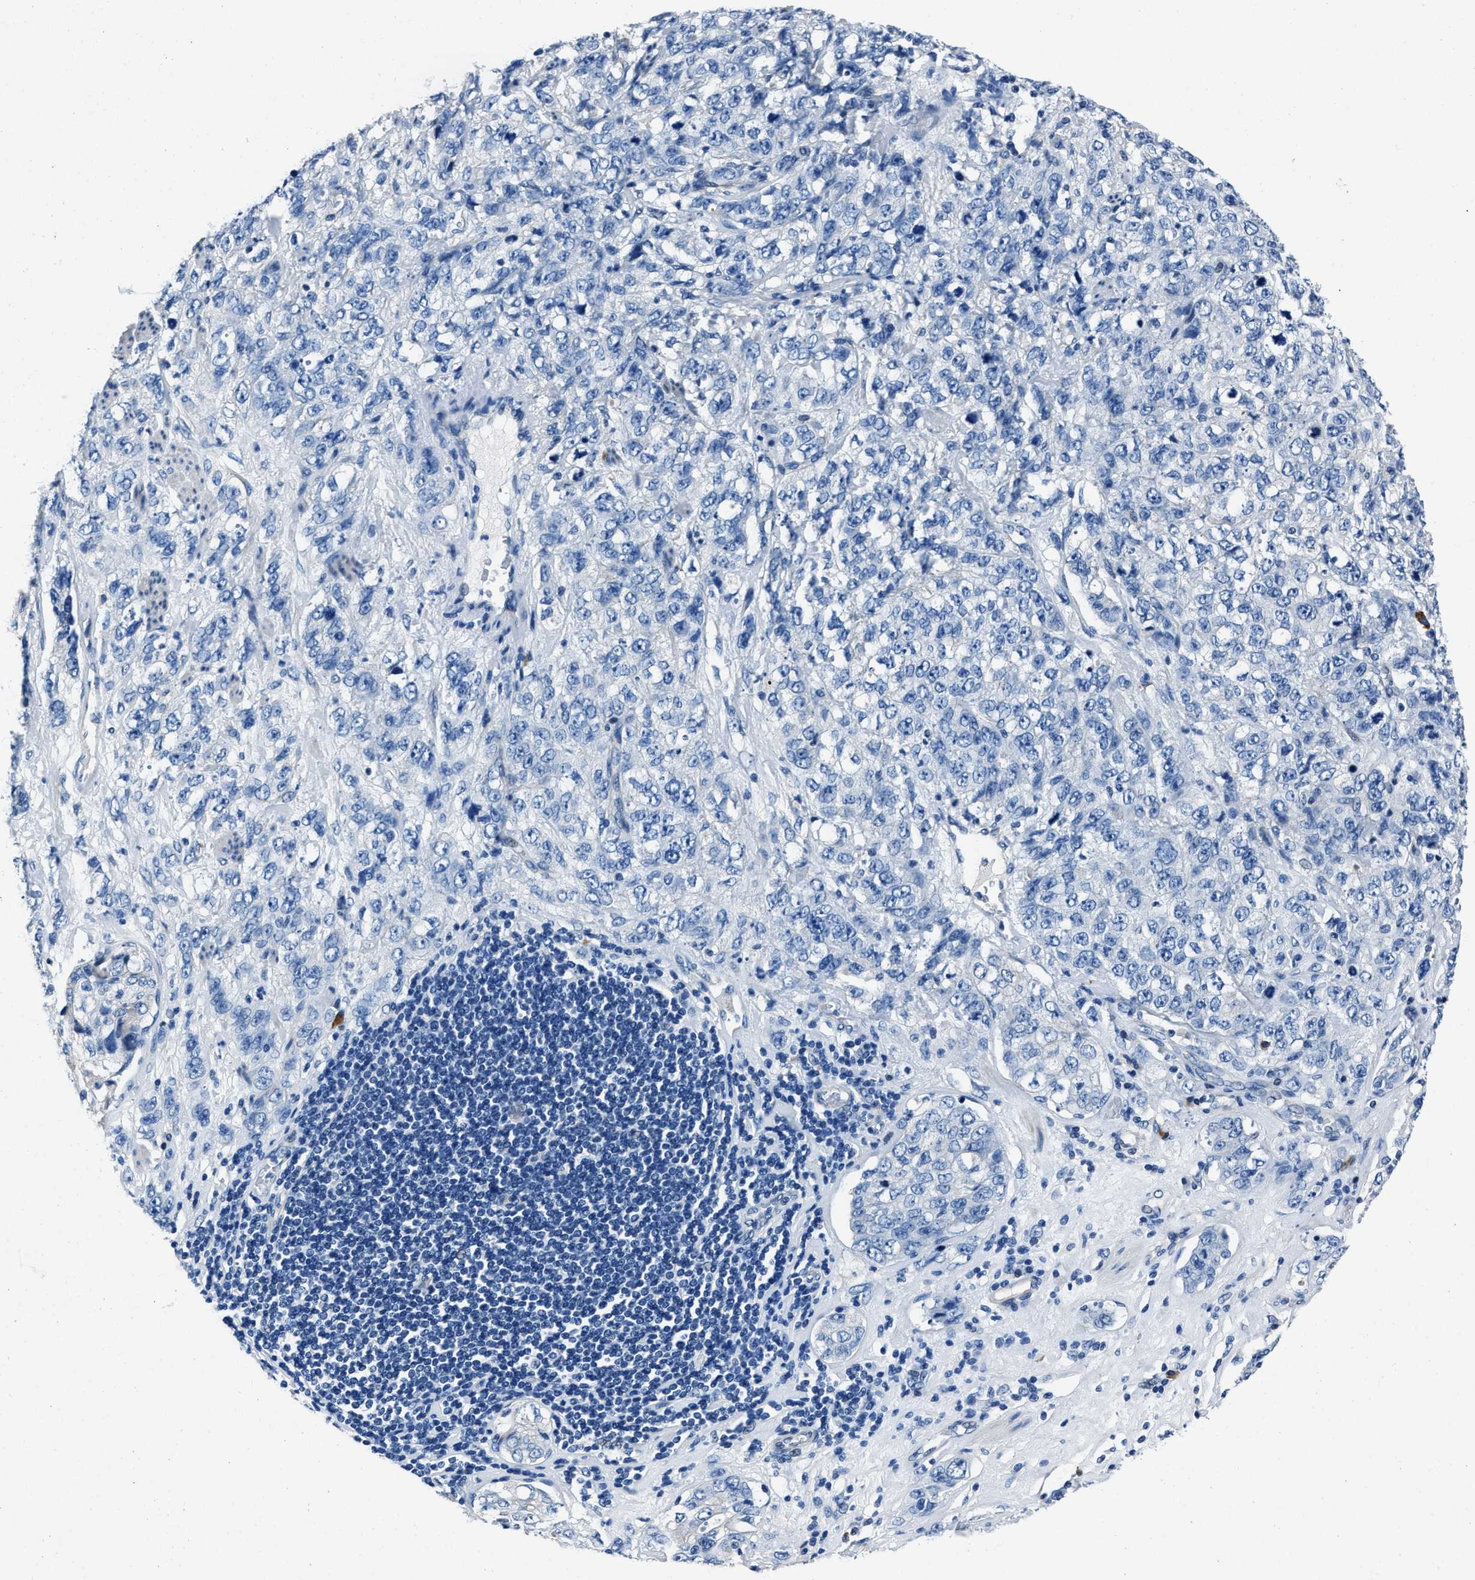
{"staining": {"intensity": "negative", "quantity": "none", "location": "none"}, "tissue": "stomach cancer", "cell_type": "Tumor cells", "image_type": "cancer", "snomed": [{"axis": "morphology", "description": "Adenocarcinoma, NOS"}, {"axis": "topography", "description": "Stomach"}], "caption": "A micrograph of human adenocarcinoma (stomach) is negative for staining in tumor cells.", "gene": "NACAD", "patient": {"sex": "male", "age": 48}}